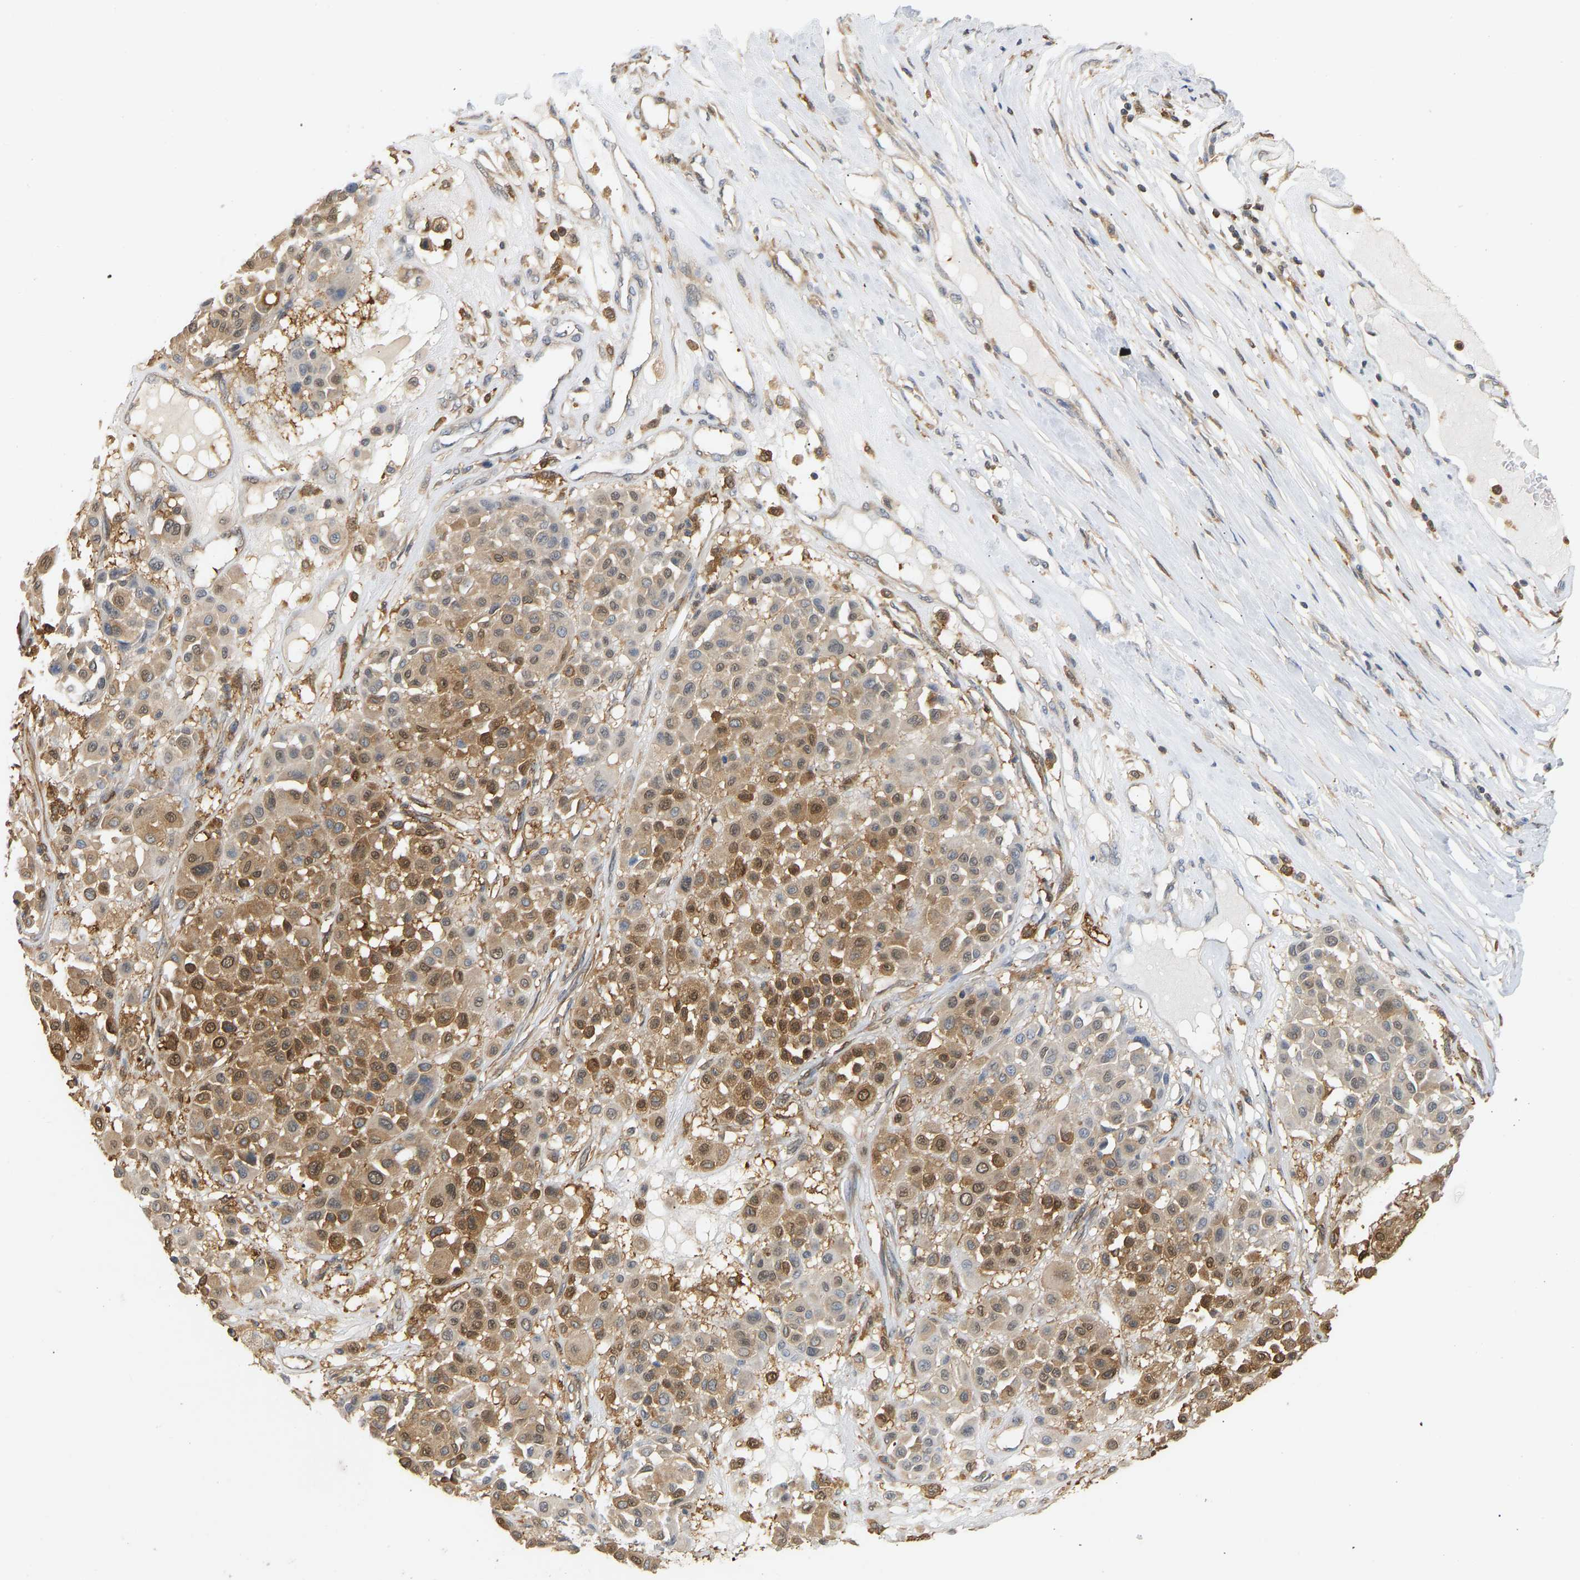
{"staining": {"intensity": "moderate", "quantity": ">75%", "location": "cytoplasmic/membranous"}, "tissue": "melanoma", "cell_type": "Tumor cells", "image_type": "cancer", "snomed": [{"axis": "morphology", "description": "Malignant melanoma, Metastatic site"}, {"axis": "topography", "description": "Soft tissue"}], "caption": "Melanoma stained for a protein exhibits moderate cytoplasmic/membranous positivity in tumor cells.", "gene": "ENO1", "patient": {"sex": "male", "age": 41}}